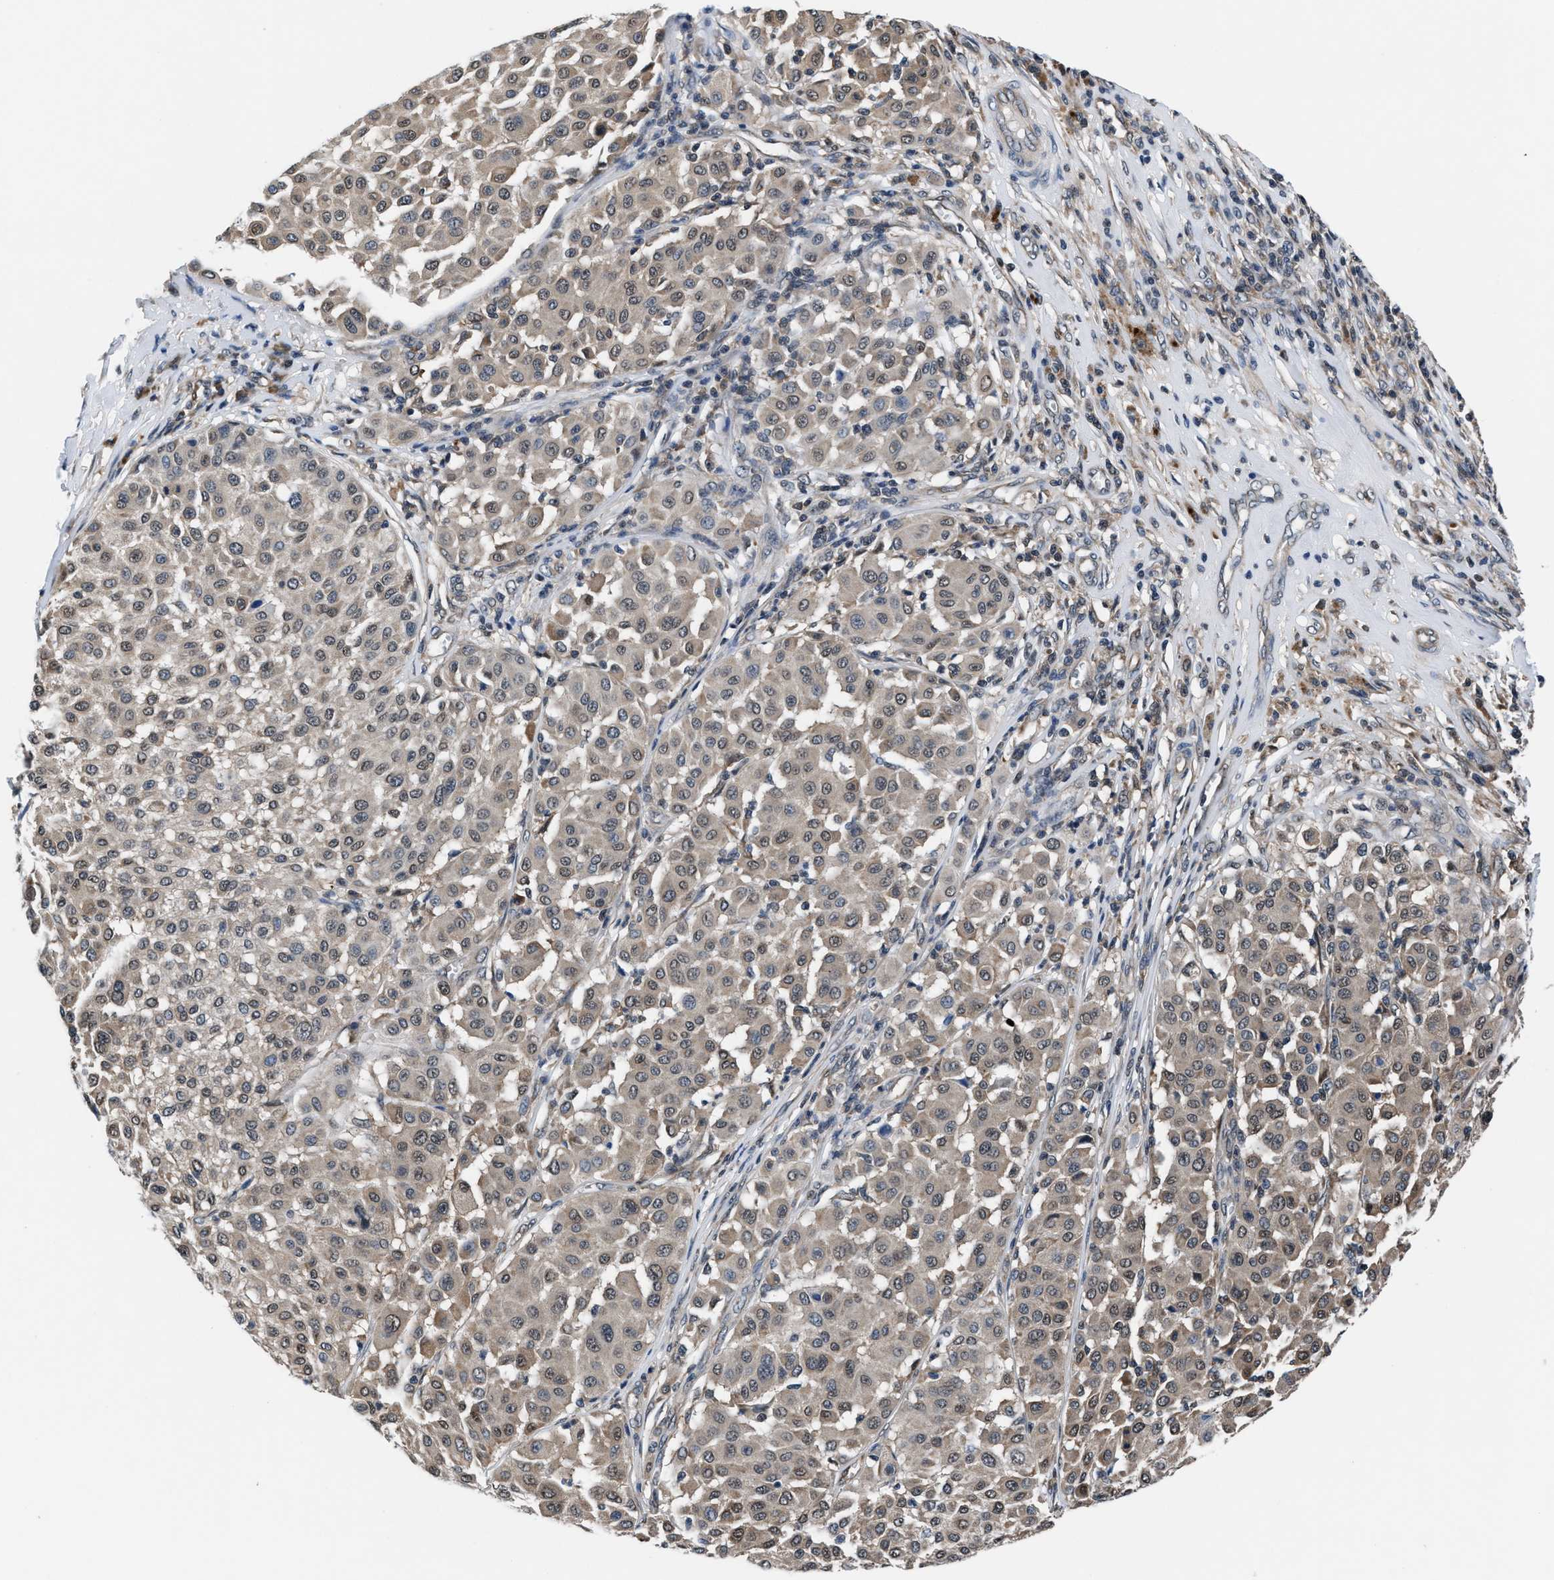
{"staining": {"intensity": "weak", "quantity": ">75%", "location": "cytoplasmic/membranous"}, "tissue": "melanoma", "cell_type": "Tumor cells", "image_type": "cancer", "snomed": [{"axis": "morphology", "description": "Malignant melanoma, Metastatic site"}, {"axis": "topography", "description": "Soft tissue"}], "caption": "High-magnification brightfield microscopy of melanoma stained with DAB (3,3'-diaminobenzidine) (brown) and counterstained with hematoxylin (blue). tumor cells exhibit weak cytoplasmic/membranous staining is identified in about>75% of cells.", "gene": "PRPSAP2", "patient": {"sex": "male", "age": 41}}